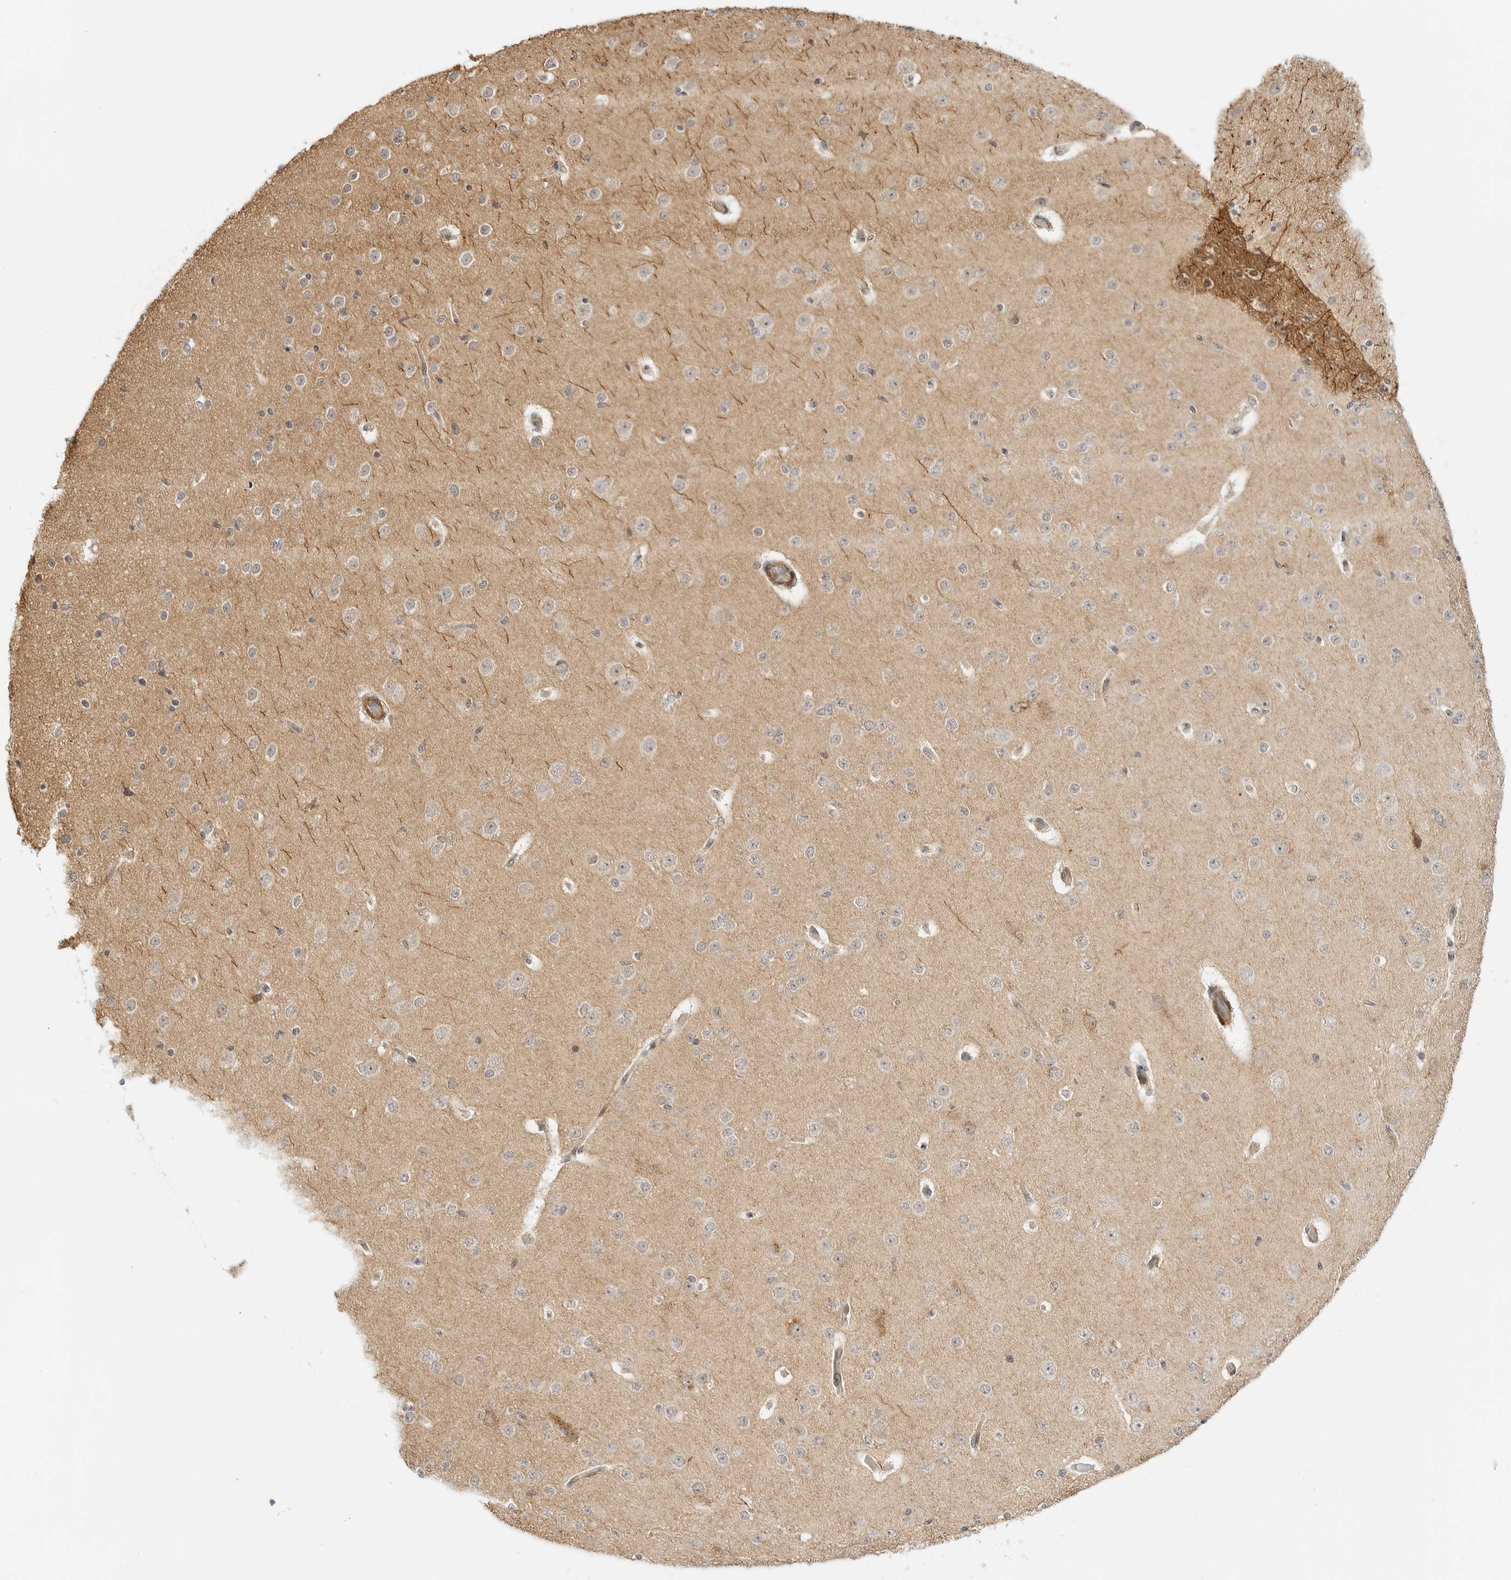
{"staining": {"intensity": "weak", "quantity": ">75%", "location": "cytoplasmic/membranous"}, "tissue": "cerebral cortex", "cell_type": "Endothelial cells", "image_type": "normal", "snomed": [{"axis": "morphology", "description": "Normal tissue, NOS"}, {"axis": "morphology", "description": "Developmental malformation"}, {"axis": "topography", "description": "Cerebral cortex"}], "caption": "A brown stain highlights weak cytoplasmic/membranous expression of a protein in endothelial cells of unremarkable cerebral cortex. The protein of interest is shown in brown color, while the nuclei are stained blue.", "gene": "GORAB", "patient": {"sex": "female", "age": 30}}